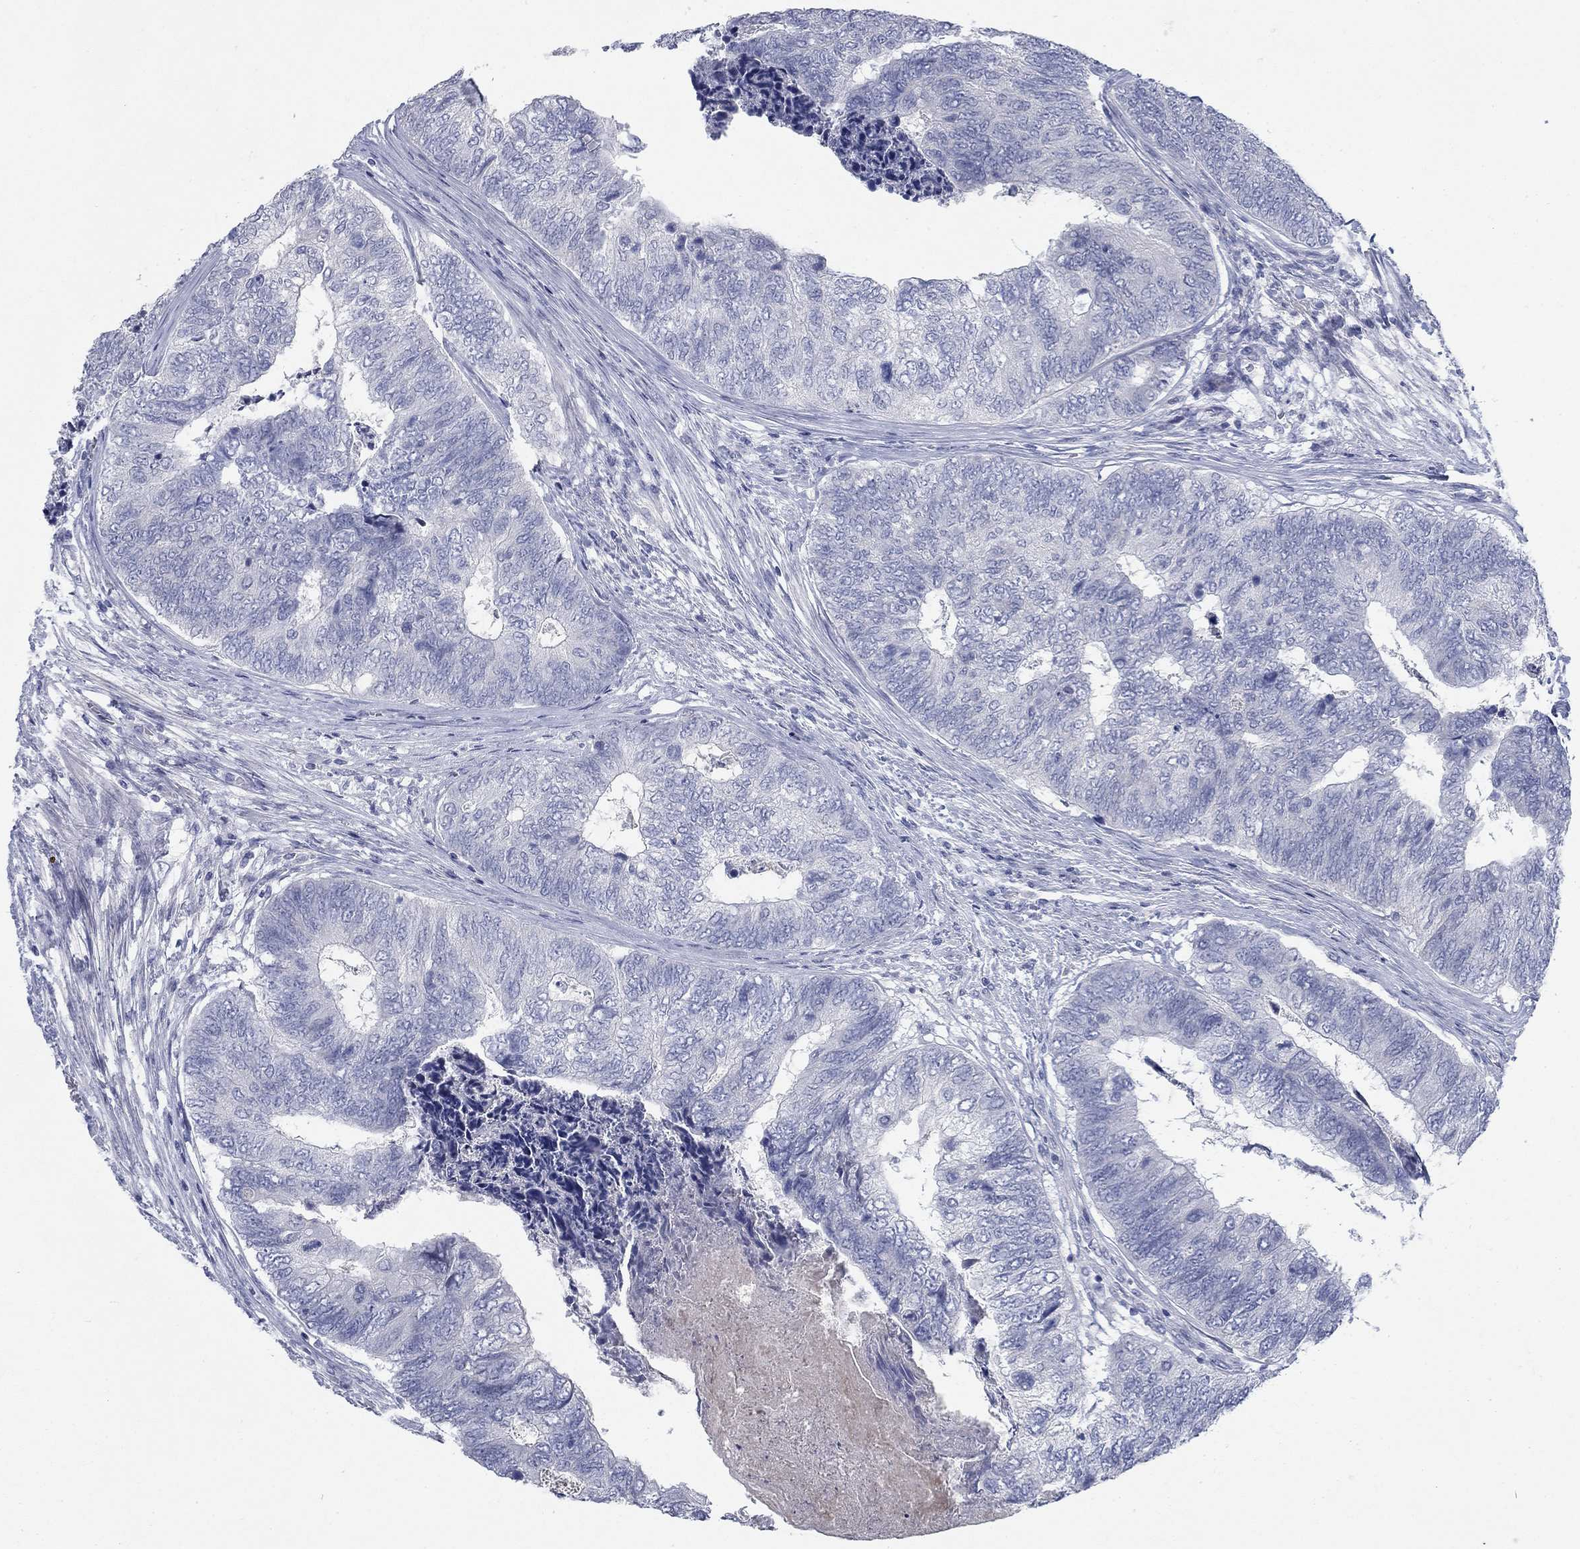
{"staining": {"intensity": "negative", "quantity": "none", "location": "none"}, "tissue": "colorectal cancer", "cell_type": "Tumor cells", "image_type": "cancer", "snomed": [{"axis": "morphology", "description": "Adenocarcinoma, NOS"}, {"axis": "topography", "description": "Colon"}], "caption": "Immunohistochemistry of human colorectal cancer exhibits no expression in tumor cells.", "gene": "DNER", "patient": {"sex": "female", "age": 67}}